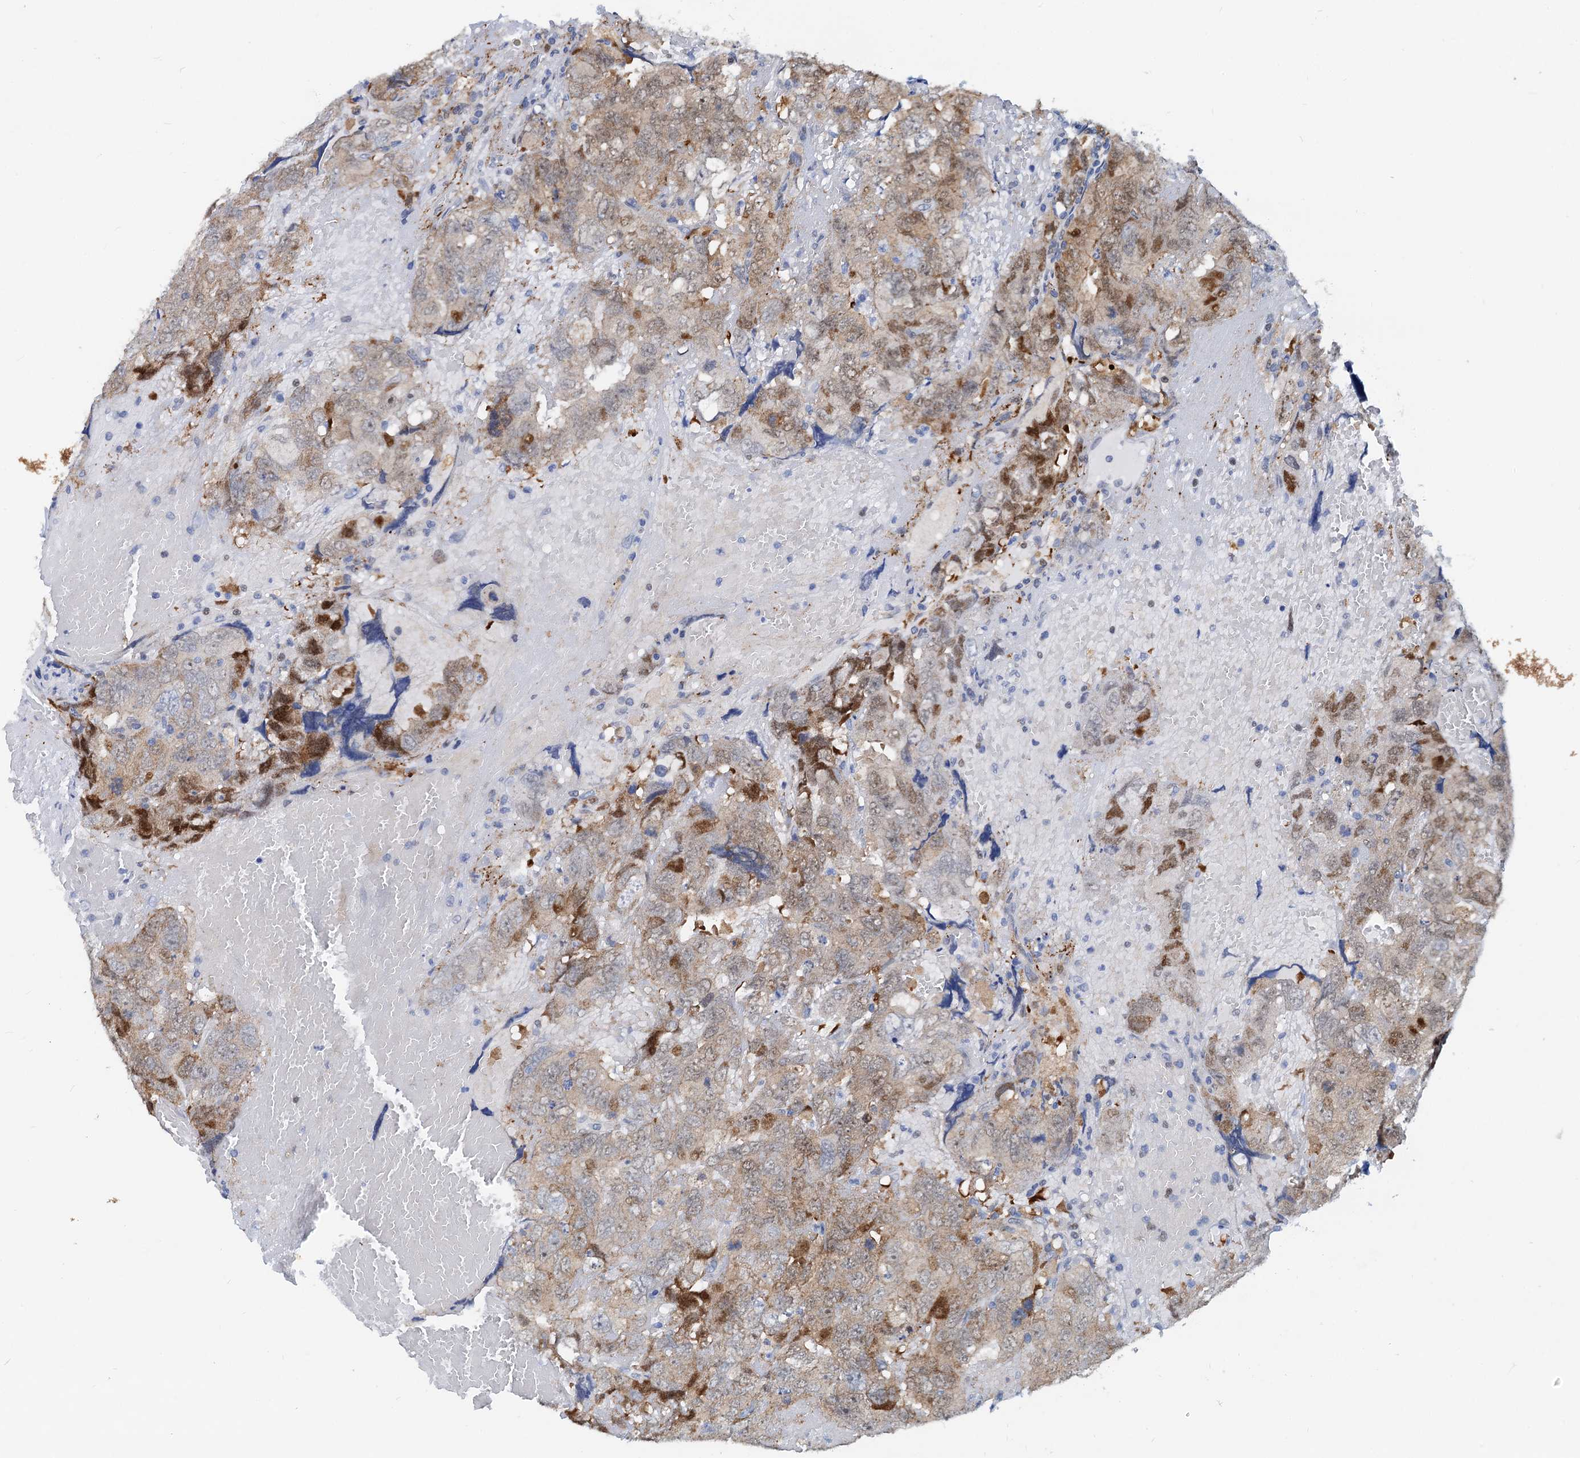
{"staining": {"intensity": "weak", "quantity": "25%-75%", "location": "cytoplasmic/membranous,nuclear"}, "tissue": "testis cancer", "cell_type": "Tumor cells", "image_type": "cancer", "snomed": [{"axis": "morphology", "description": "Carcinoma, Embryonal, NOS"}, {"axis": "topography", "description": "Testis"}], "caption": "Immunohistochemistry micrograph of human testis cancer stained for a protein (brown), which shows low levels of weak cytoplasmic/membranous and nuclear positivity in about 25%-75% of tumor cells.", "gene": "PTGES3", "patient": {"sex": "male", "age": 45}}